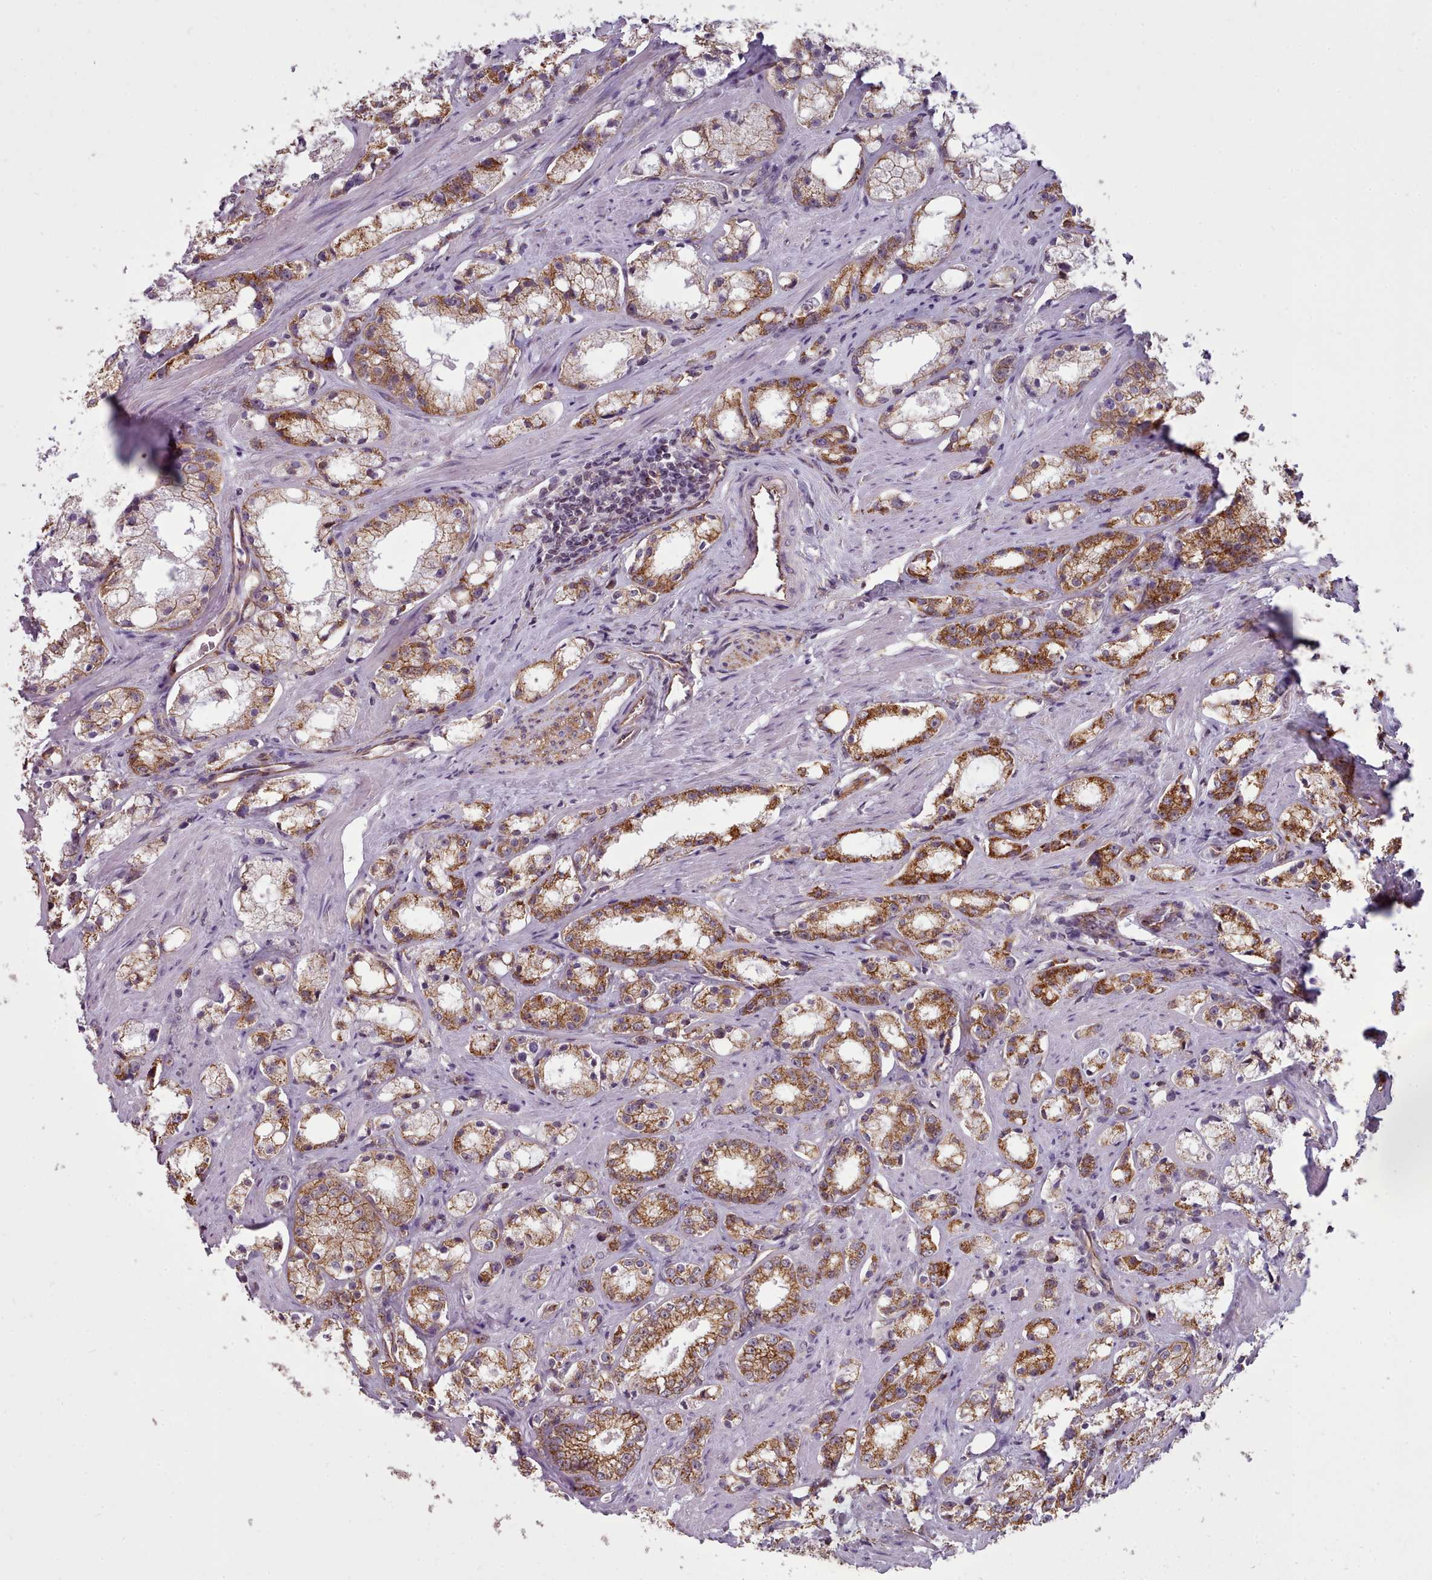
{"staining": {"intensity": "moderate", "quantity": ">75%", "location": "cytoplasmic/membranous"}, "tissue": "prostate cancer", "cell_type": "Tumor cells", "image_type": "cancer", "snomed": [{"axis": "morphology", "description": "Adenocarcinoma, High grade"}, {"axis": "topography", "description": "Prostate"}], "caption": "High-grade adenocarcinoma (prostate) stained with DAB (3,3'-diaminobenzidine) immunohistochemistry (IHC) reveals medium levels of moderate cytoplasmic/membranous staining in approximately >75% of tumor cells.", "gene": "MRPL46", "patient": {"sex": "male", "age": 66}}